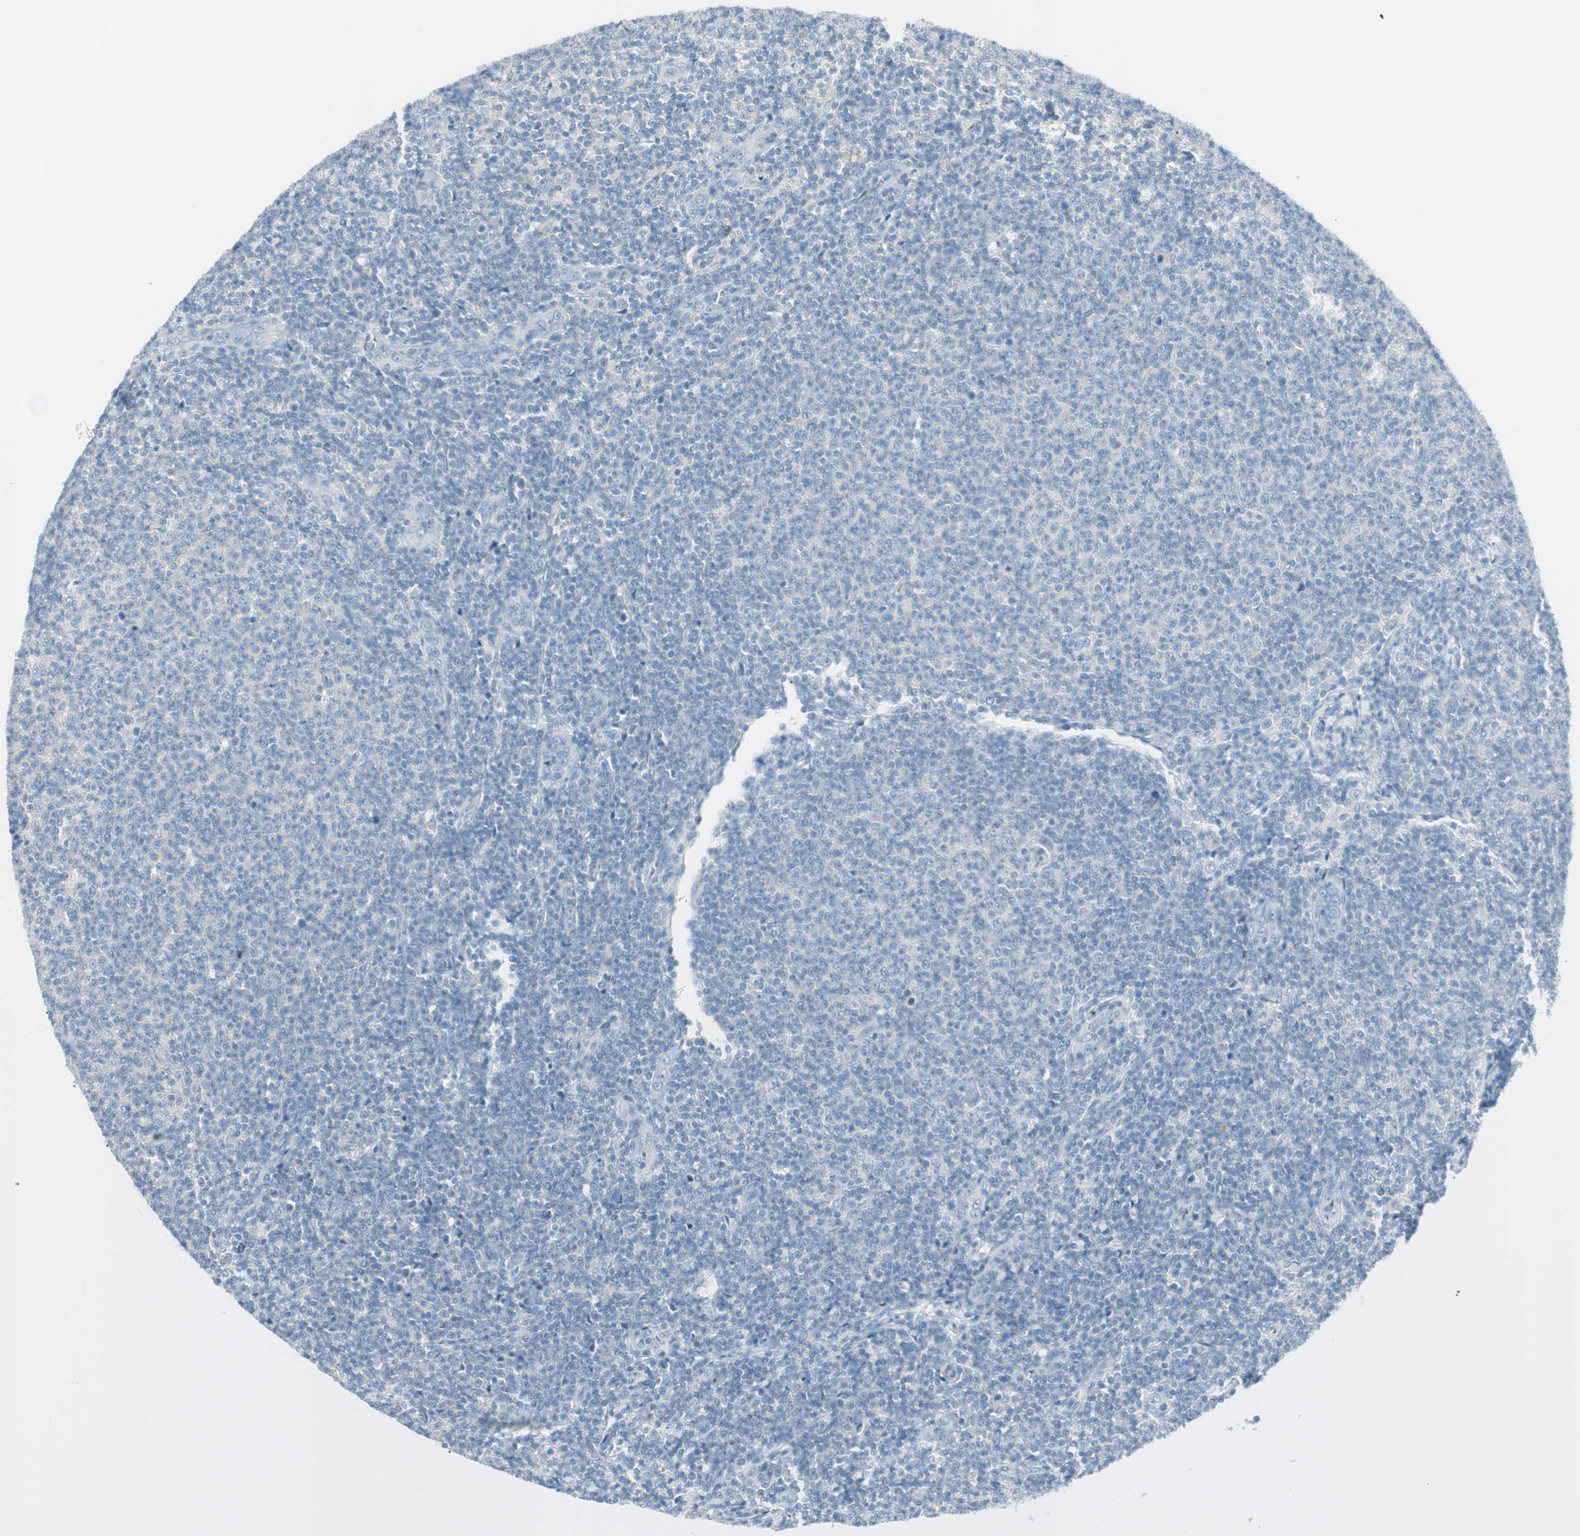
{"staining": {"intensity": "negative", "quantity": "none", "location": "none"}, "tissue": "lymphoma", "cell_type": "Tumor cells", "image_type": "cancer", "snomed": [{"axis": "morphology", "description": "Malignant lymphoma, non-Hodgkin's type, Low grade"}, {"axis": "topography", "description": "Lymph node"}], "caption": "A high-resolution photomicrograph shows immunohistochemistry (IHC) staining of lymphoma, which displays no significant positivity in tumor cells.", "gene": "ITLN2", "patient": {"sex": "male", "age": 66}}